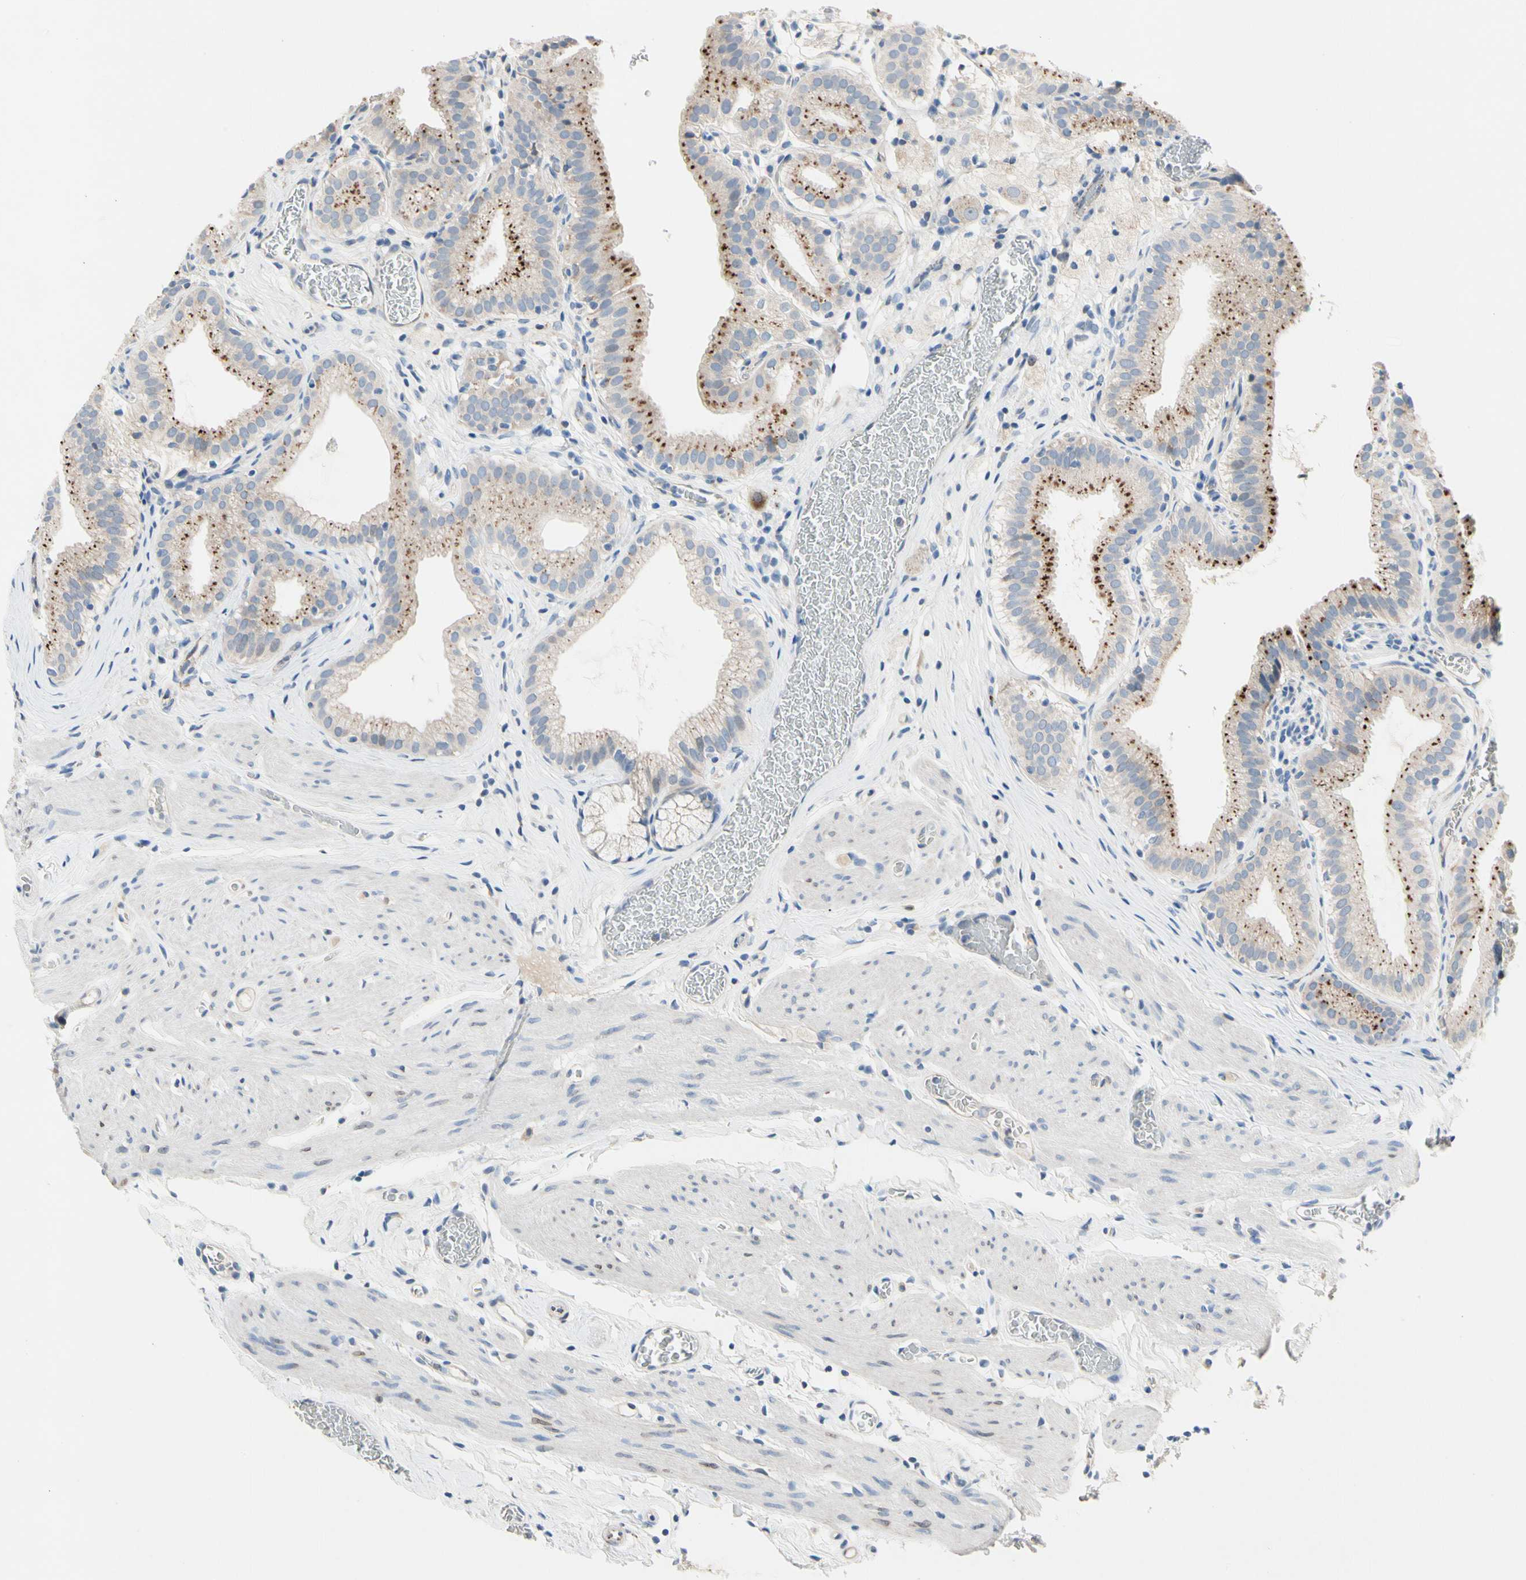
{"staining": {"intensity": "moderate", "quantity": "25%-75%", "location": "cytoplasmic/membranous"}, "tissue": "gallbladder", "cell_type": "Glandular cells", "image_type": "normal", "snomed": [{"axis": "morphology", "description": "Normal tissue, NOS"}, {"axis": "topography", "description": "Gallbladder"}], "caption": "Protein expression analysis of benign human gallbladder reveals moderate cytoplasmic/membranous expression in about 25%-75% of glandular cells.", "gene": "RETSAT", "patient": {"sex": "male", "age": 54}}